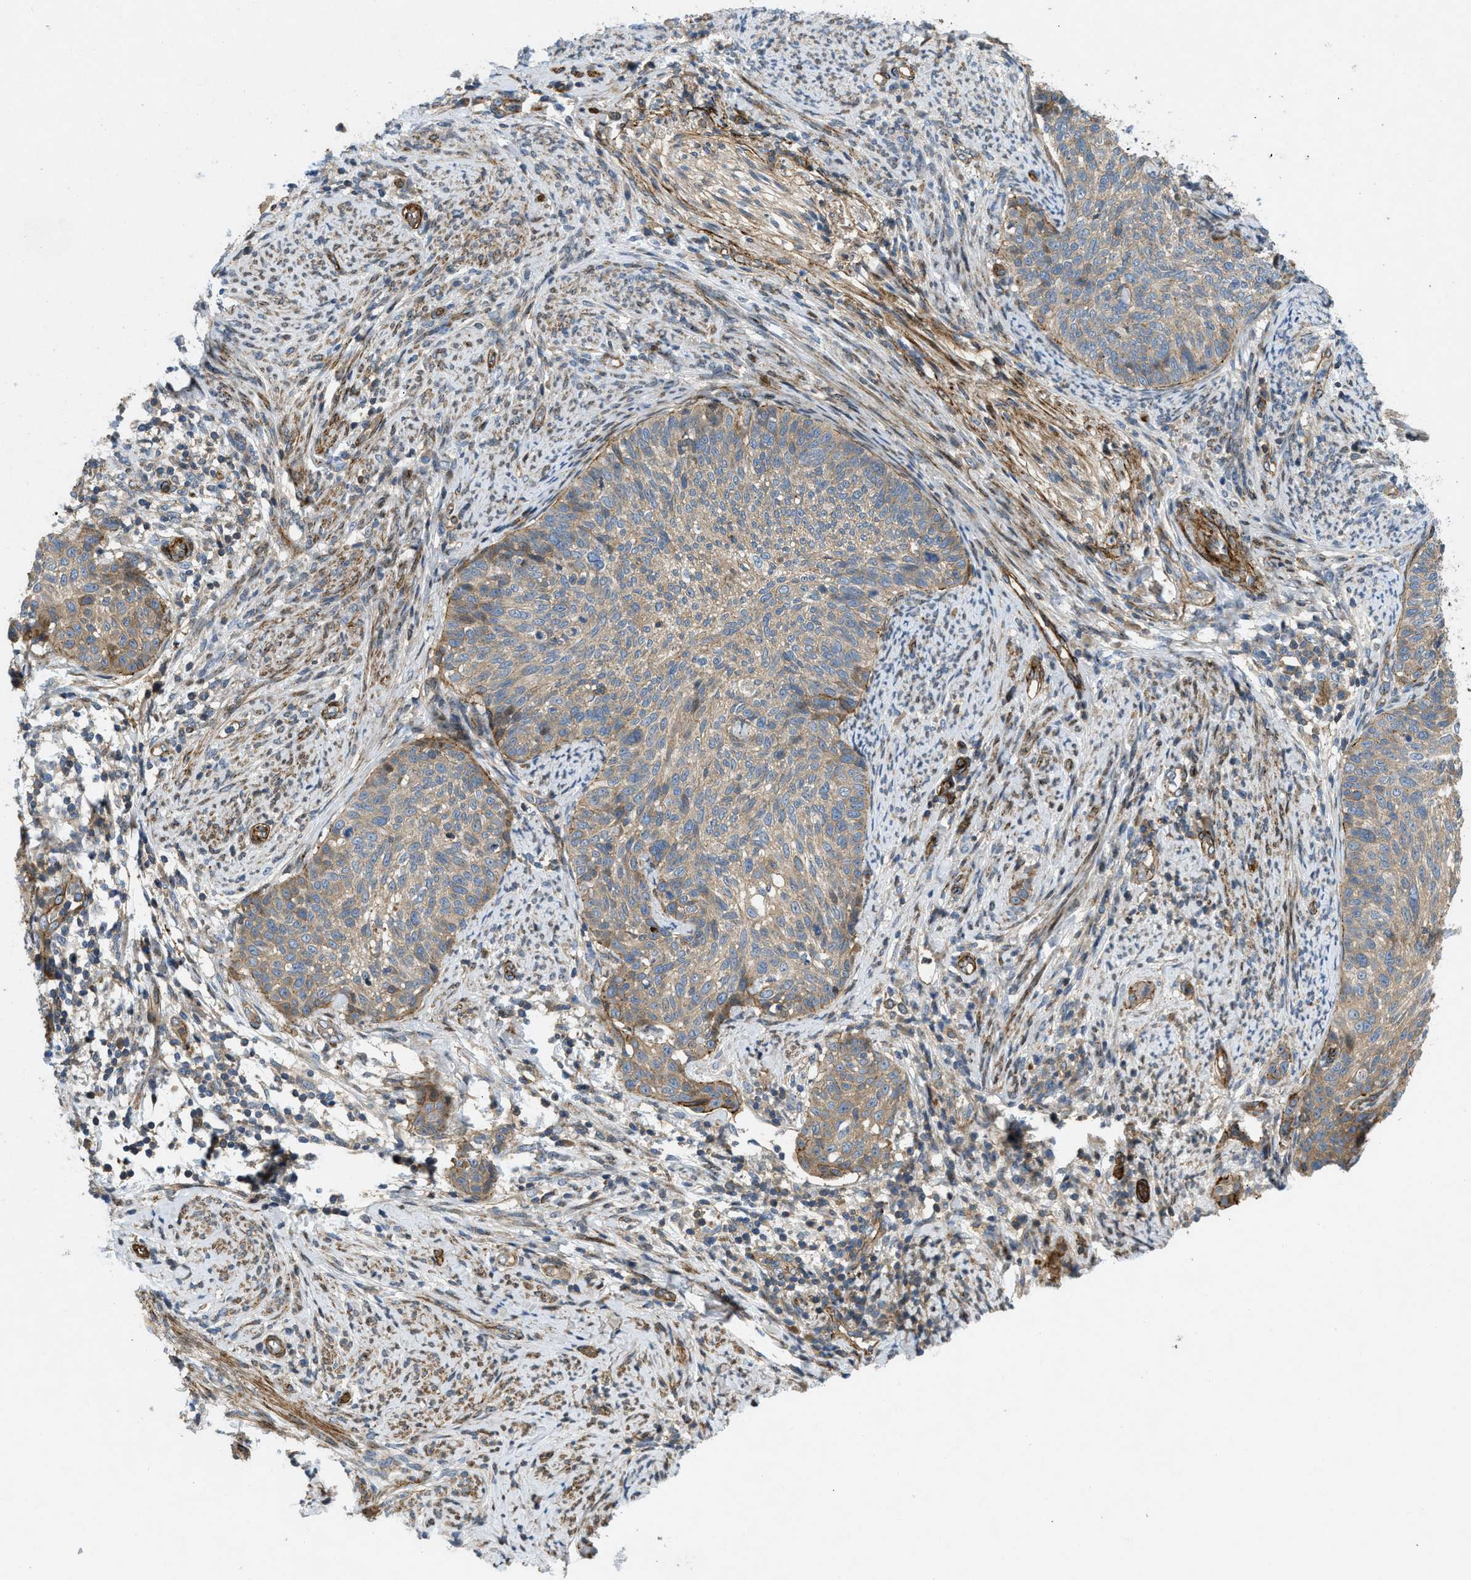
{"staining": {"intensity": "moderate", "quantity": ">75%", "location": "cytoplasmic/membranous"}, "tissue": "cervical cancer", "cell_type": "Tumor cells", "image_type": "cancer", "snomed": [{"axis": "morphology", "description": "Squamous cell carcinoma, NOS"}, {"axis": "topography", "description": "Cervix"}], "caption": "Squamous cell carcinoma (cervical) stained with DAB immunohistochemistry (IHC) displays medium levels of moderate cytoplasmic/membranous positivity in approximately >75% of tumor cells.", "gene": "NYNRIN", "patient": {"sex": "female", "age": 70}}